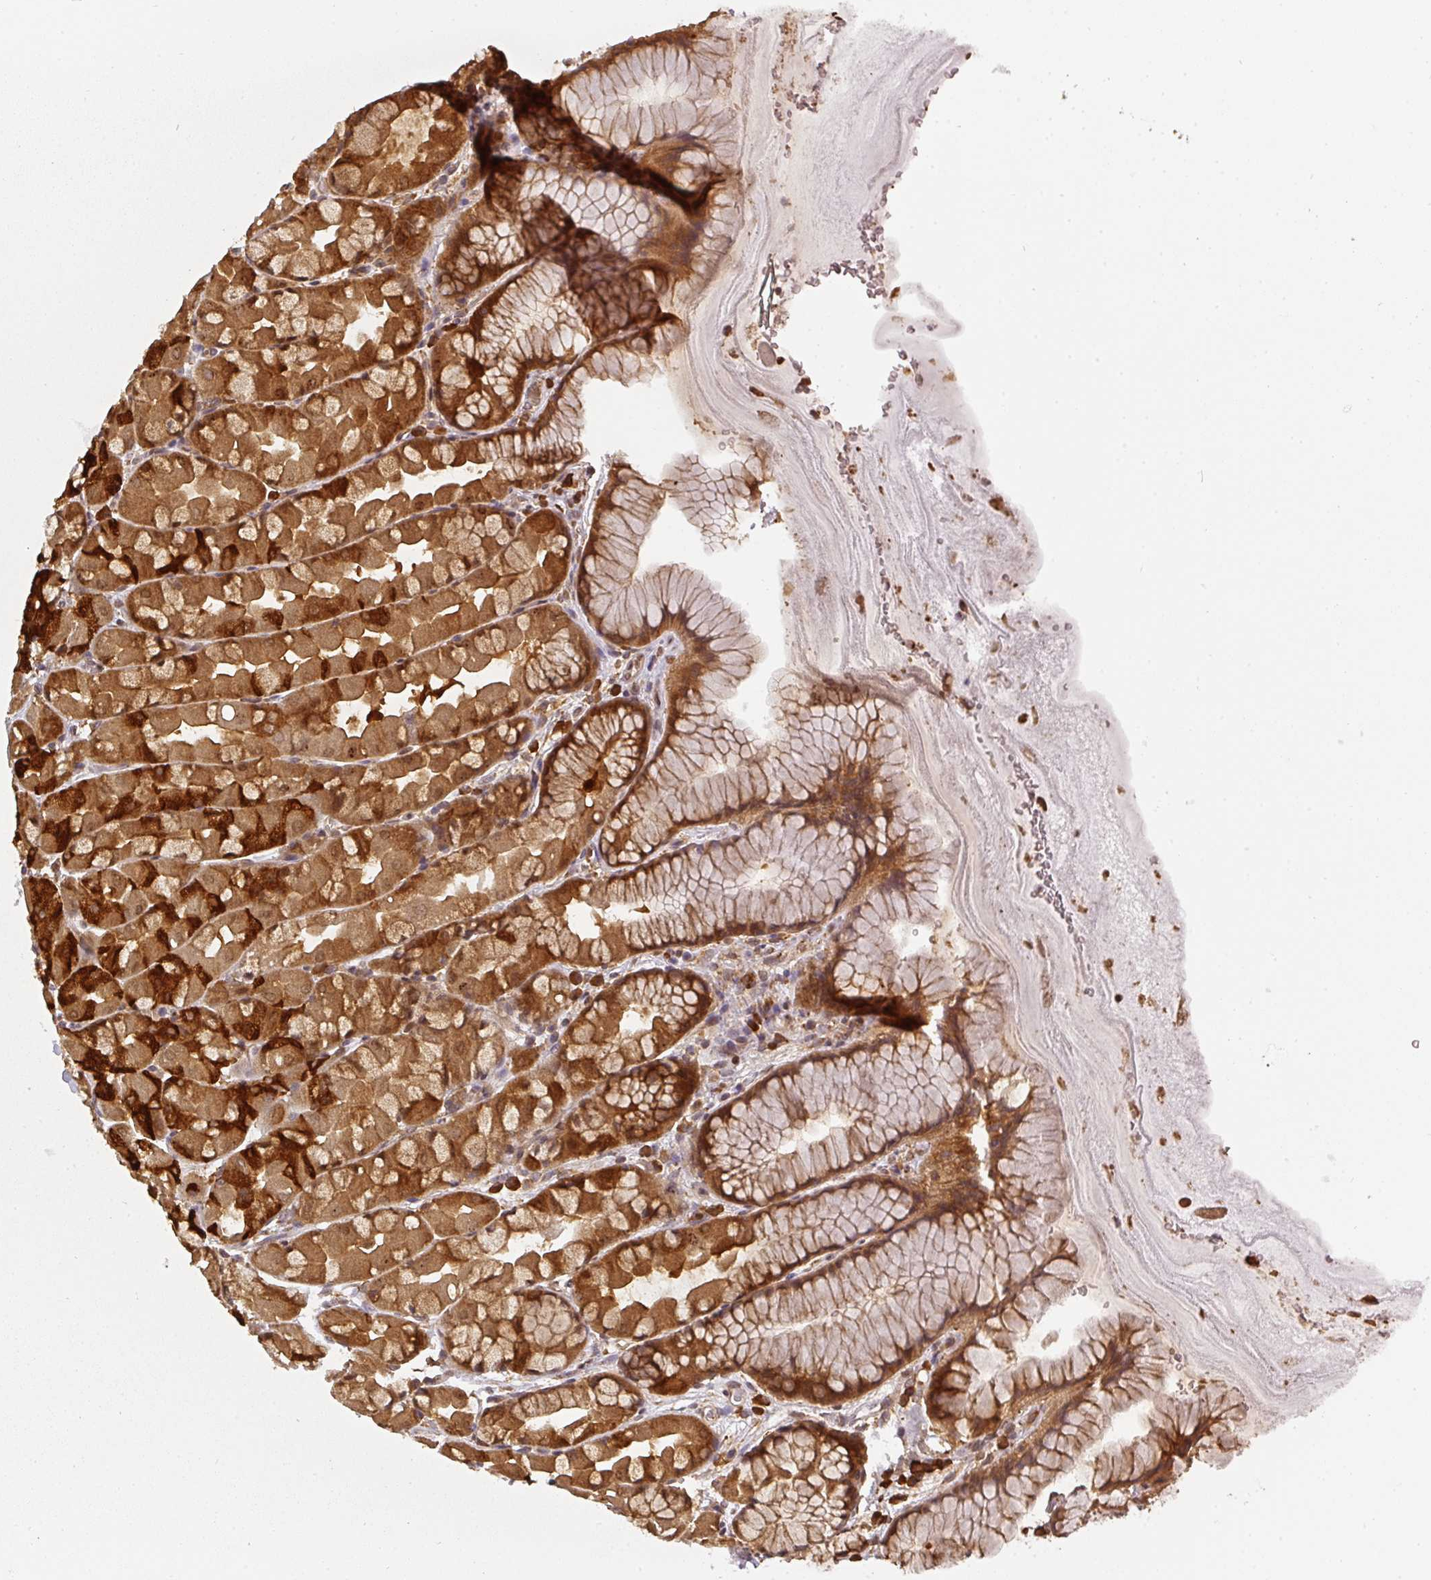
{"staining": {"intensity": "strong", "quantity": ">75%", "location": "cytoplasmic/membranous"}, "tissue": "stomach", "cell_type": "Glandular cells", "image_type": "normal", "snomed": [{"axis": "morphology", "description": "Normal tissue, NOS"}, {"axis": "topography", "description": "Stomach"}], "caption": "High-magnification brightfield microscopy of normal stomach stained with DAB (3,3'-diaminobenzidine) (brown) and counterstained with hematoxylin (blue). glandular cells exhibit strong cytoplasmic/membranous positivity is appreciated in approximately>75% of cells.", "gene": "PPP6R3", "patient": {"sex": "male", "age": 57}}